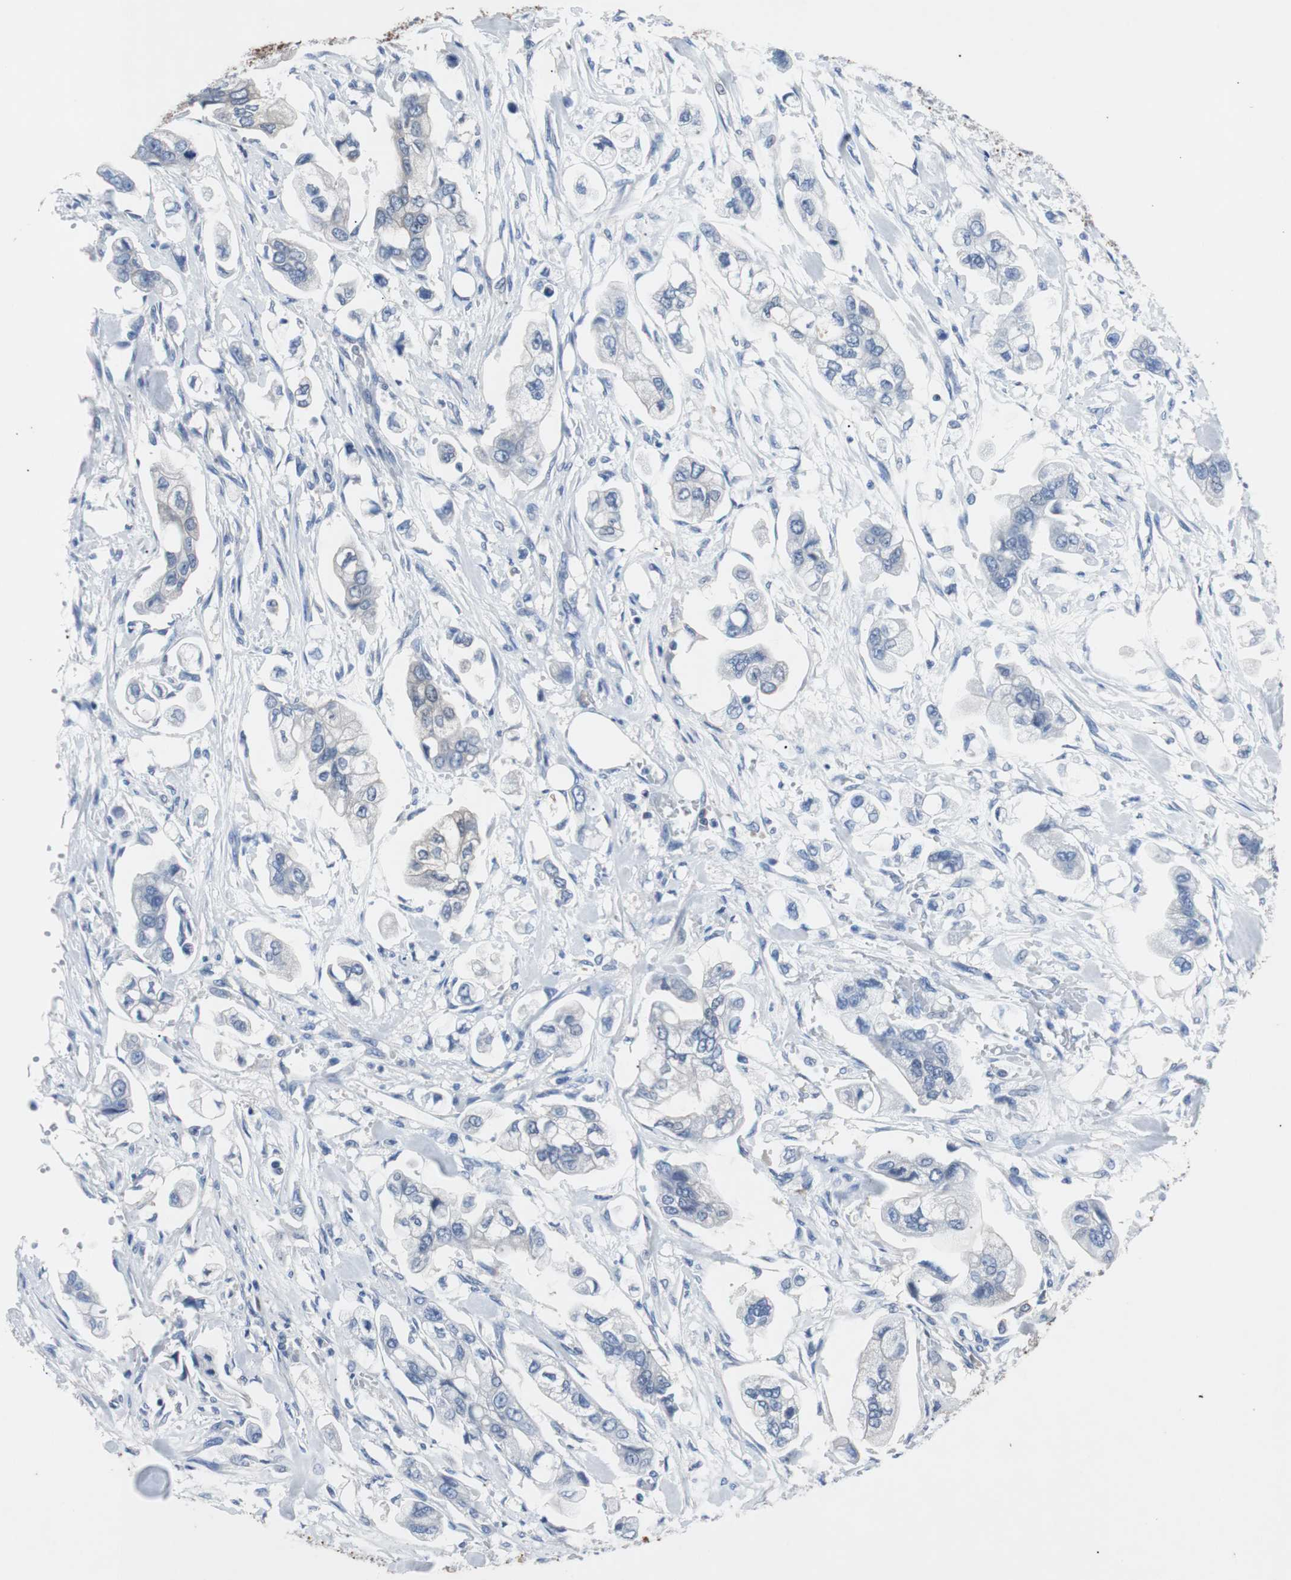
{"staining": {"intensity": "negative", "quantity": "none", "location": "none"}, "tissue": "stomach cancer", "cell_type": "Tumor cells", "image_type": "cancer", "snomed": [{"axis": "morphology", "description": "Adenocarcinoma, NOS"}, {"axis": "topography", "description": "Stomach"}], "caption": "Tumor cells show no significant protein expression in stomach cancer (adenocarcinoma).", "gene": "EEF2K", "patient": {"sex": "male", "age": 62}}